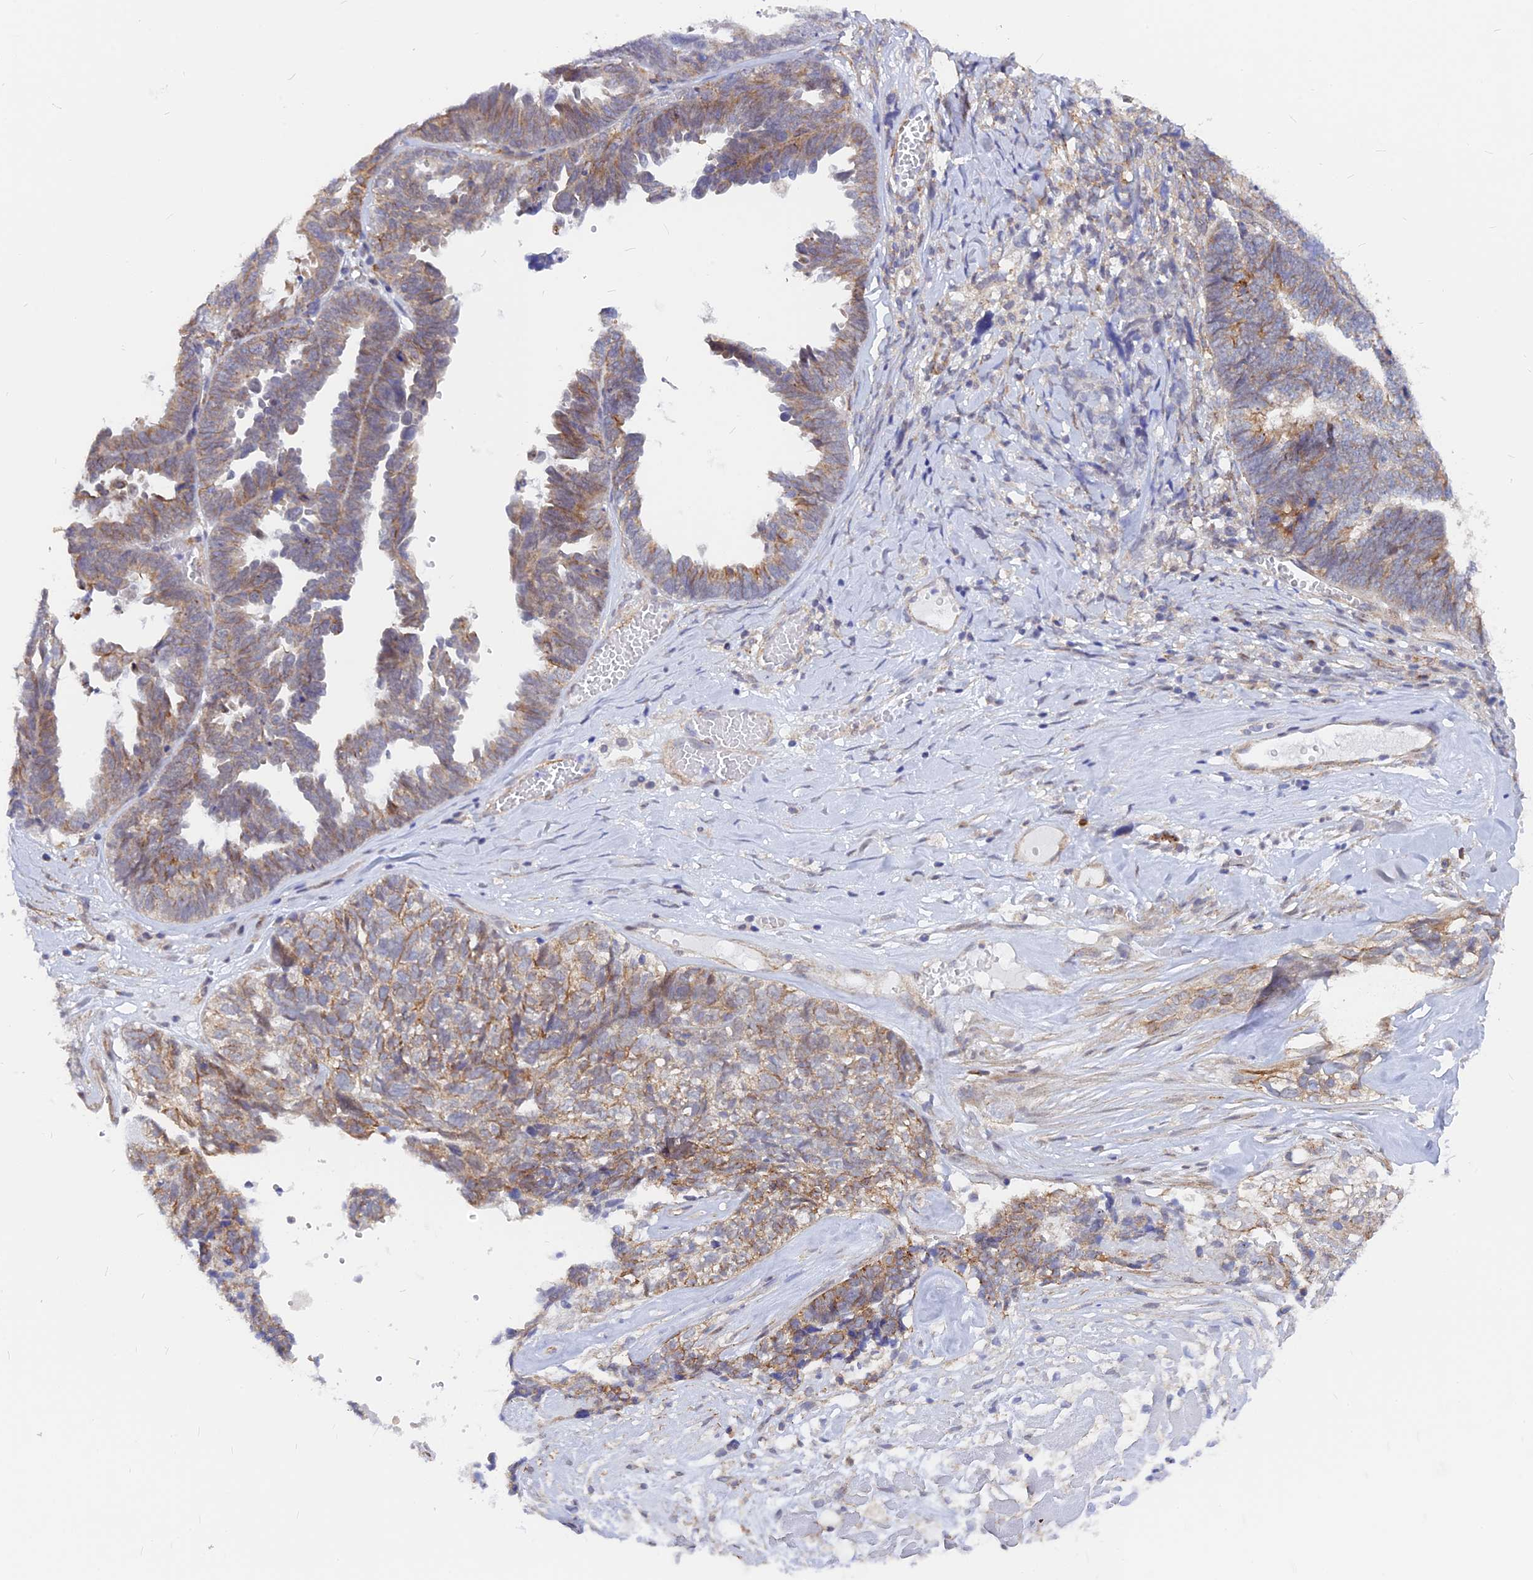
{"staining": {"intensity": "weak", "quantity": "25%-75%", "location": "cytoplasmic/membranous"}, "tissue": "ovarian cancer", "cell_type": "Tumor cells", "image_type": "cancer", "snomed": [{"axis": "morphology", "description": "Cystadenocarcinoma, serous, NOS"}, {"axis": "topography", "description": "Ovary"}], "caption": "A low amount of weak cytoplasmic/membranous positivity is seen in about 25%-75% of tumor cells in serous cystadenocarcinoma (ovarian) tissue.", "gene": "VSTM2L", "patient": {"sex": "female", "age": 79}}